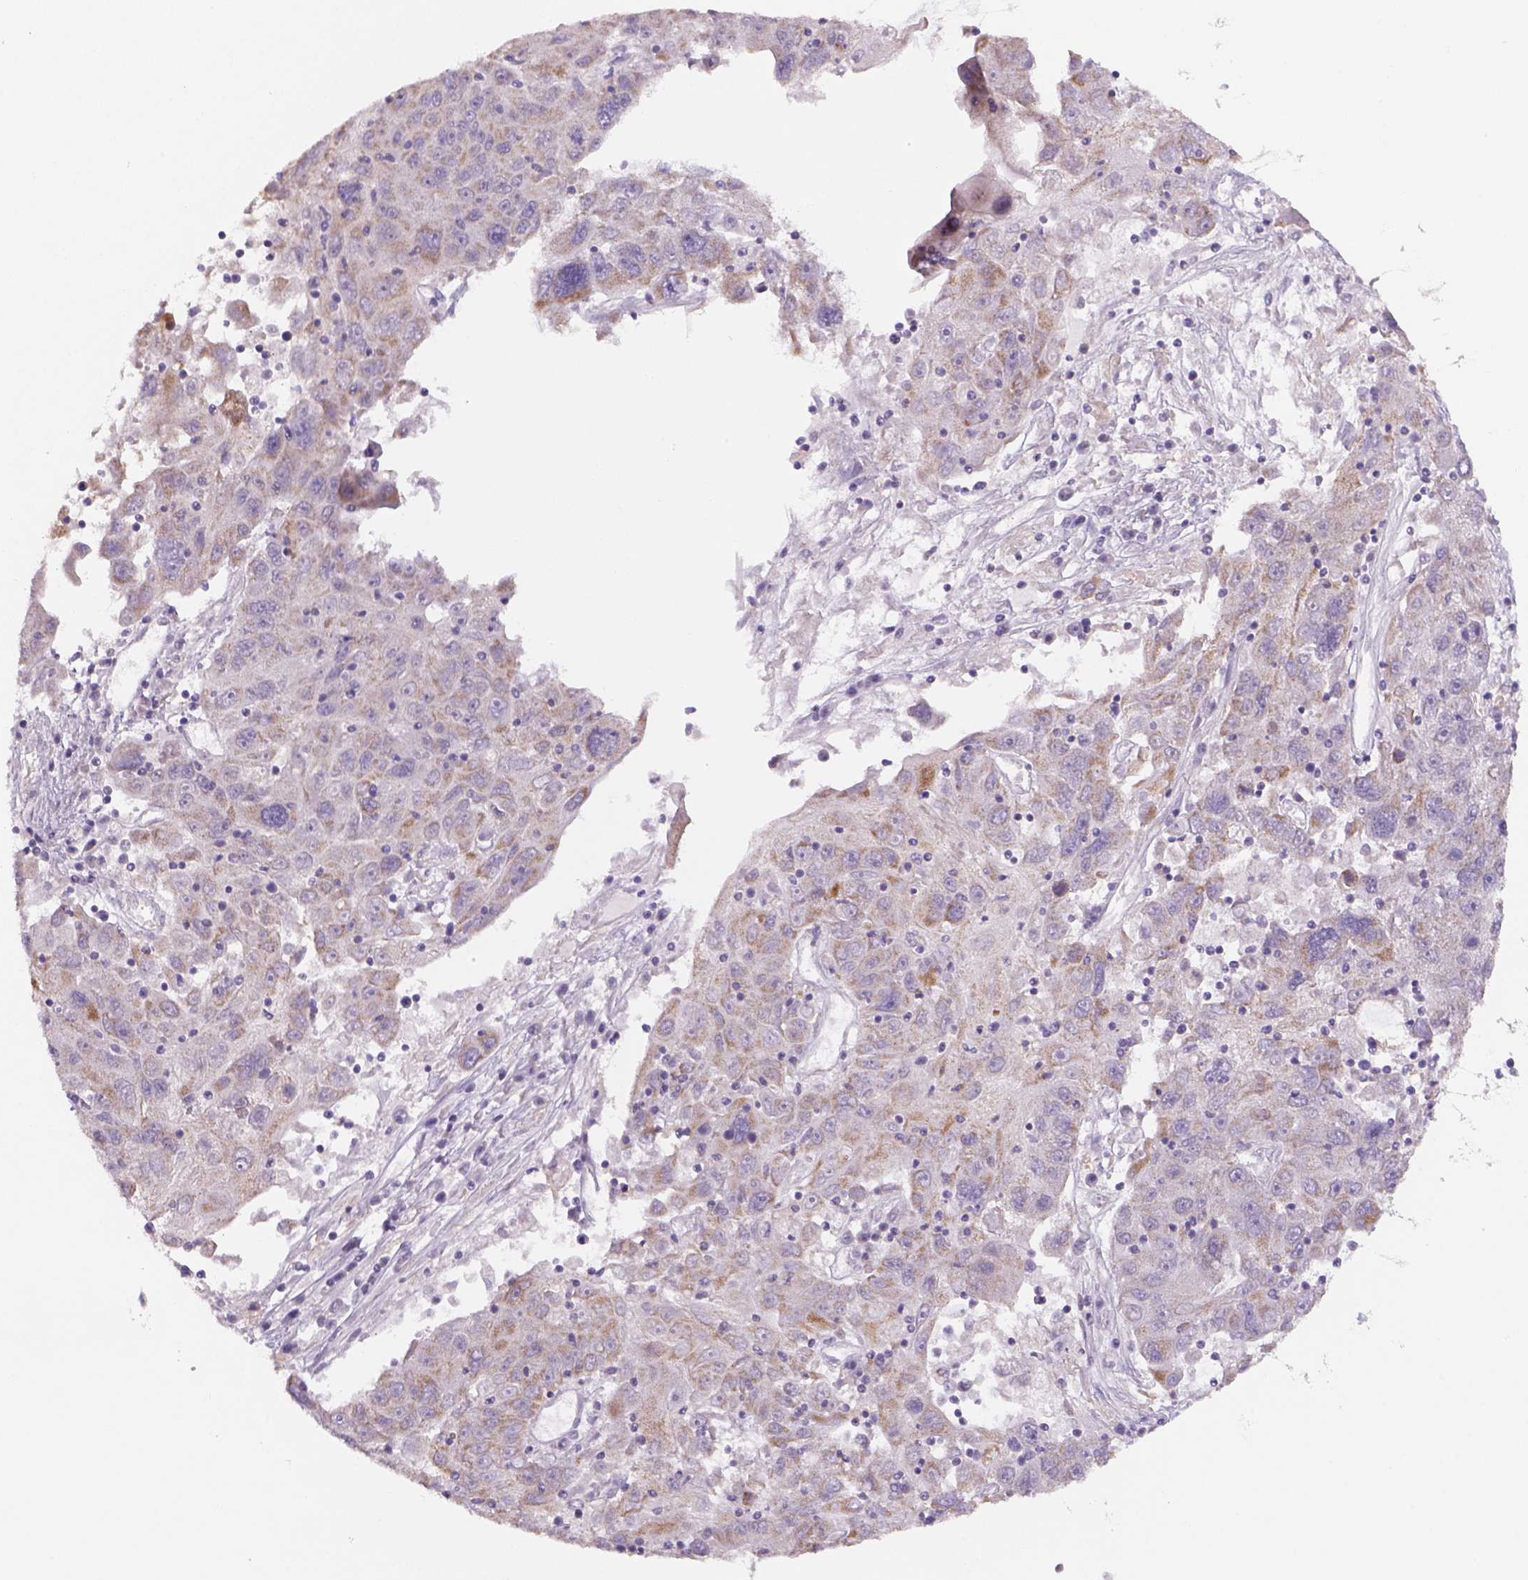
{"staining": {"intensity": "moderate", "quantity": "<25%", "location": "cytoplasmic/membranous"}, "tissue": "stomach cancer", "cell_type": "Tumor cells", "image_type": "cancer", "snomed": [{"axis": "morphology", "description": "Adenocarcinoma, NOS"}, {"axis": "topography", "description": "Stomach"}], "caption": "A low amount of moderate cytoplasmic/membranous positivity is identified in about <25% of tumor cells in stomach adenocarcinoma tissue. The staining was performed using DAB (3,3'-diaminobenzidine) to visualize the protein expression in brown, while the nuclei were stained in blue with hematoxylin (Magnification: 20x).", "gene": "ADGRV1", "patient": {"sex": "male", "age": 56}}